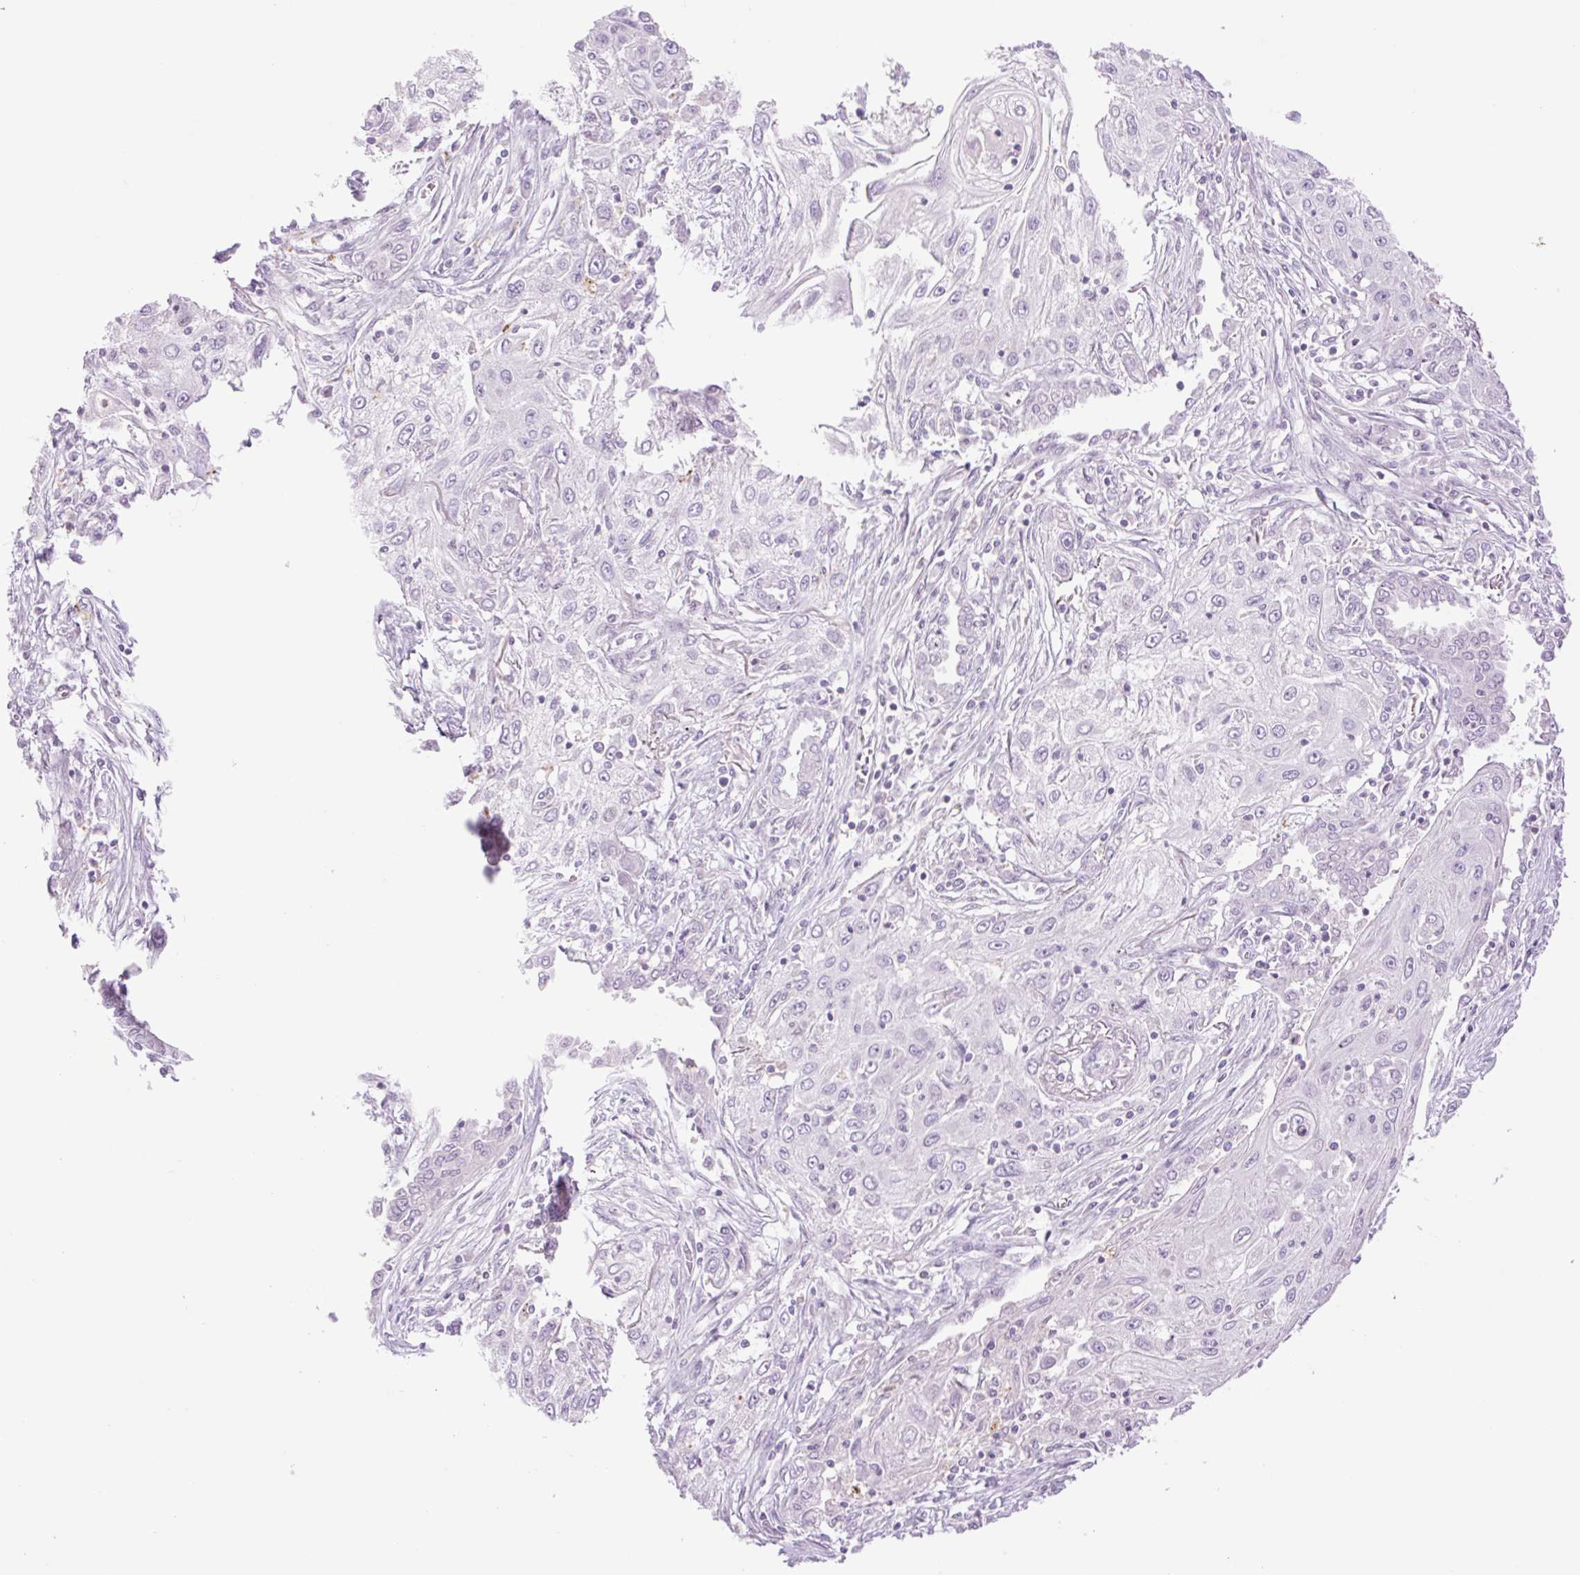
{"staining": {"intensity": "negative", "quantity": "none", "location": "none"}, "tissue": "lung cancer", "cell_type": "Tumor cells", "image_type": "cancer", "snomed": [{"axis": "morphology", "description": "Squamous cell carcinoma, NOS"}, {"axis": "topography", "description": "Lung"}], "caption": "This is an immunohistochemistry image of lung squamous cell carcinoma. There is no expression in tumor cells.", "gene": "TBX15", "patient": {"sex": "female", "age": 69}}